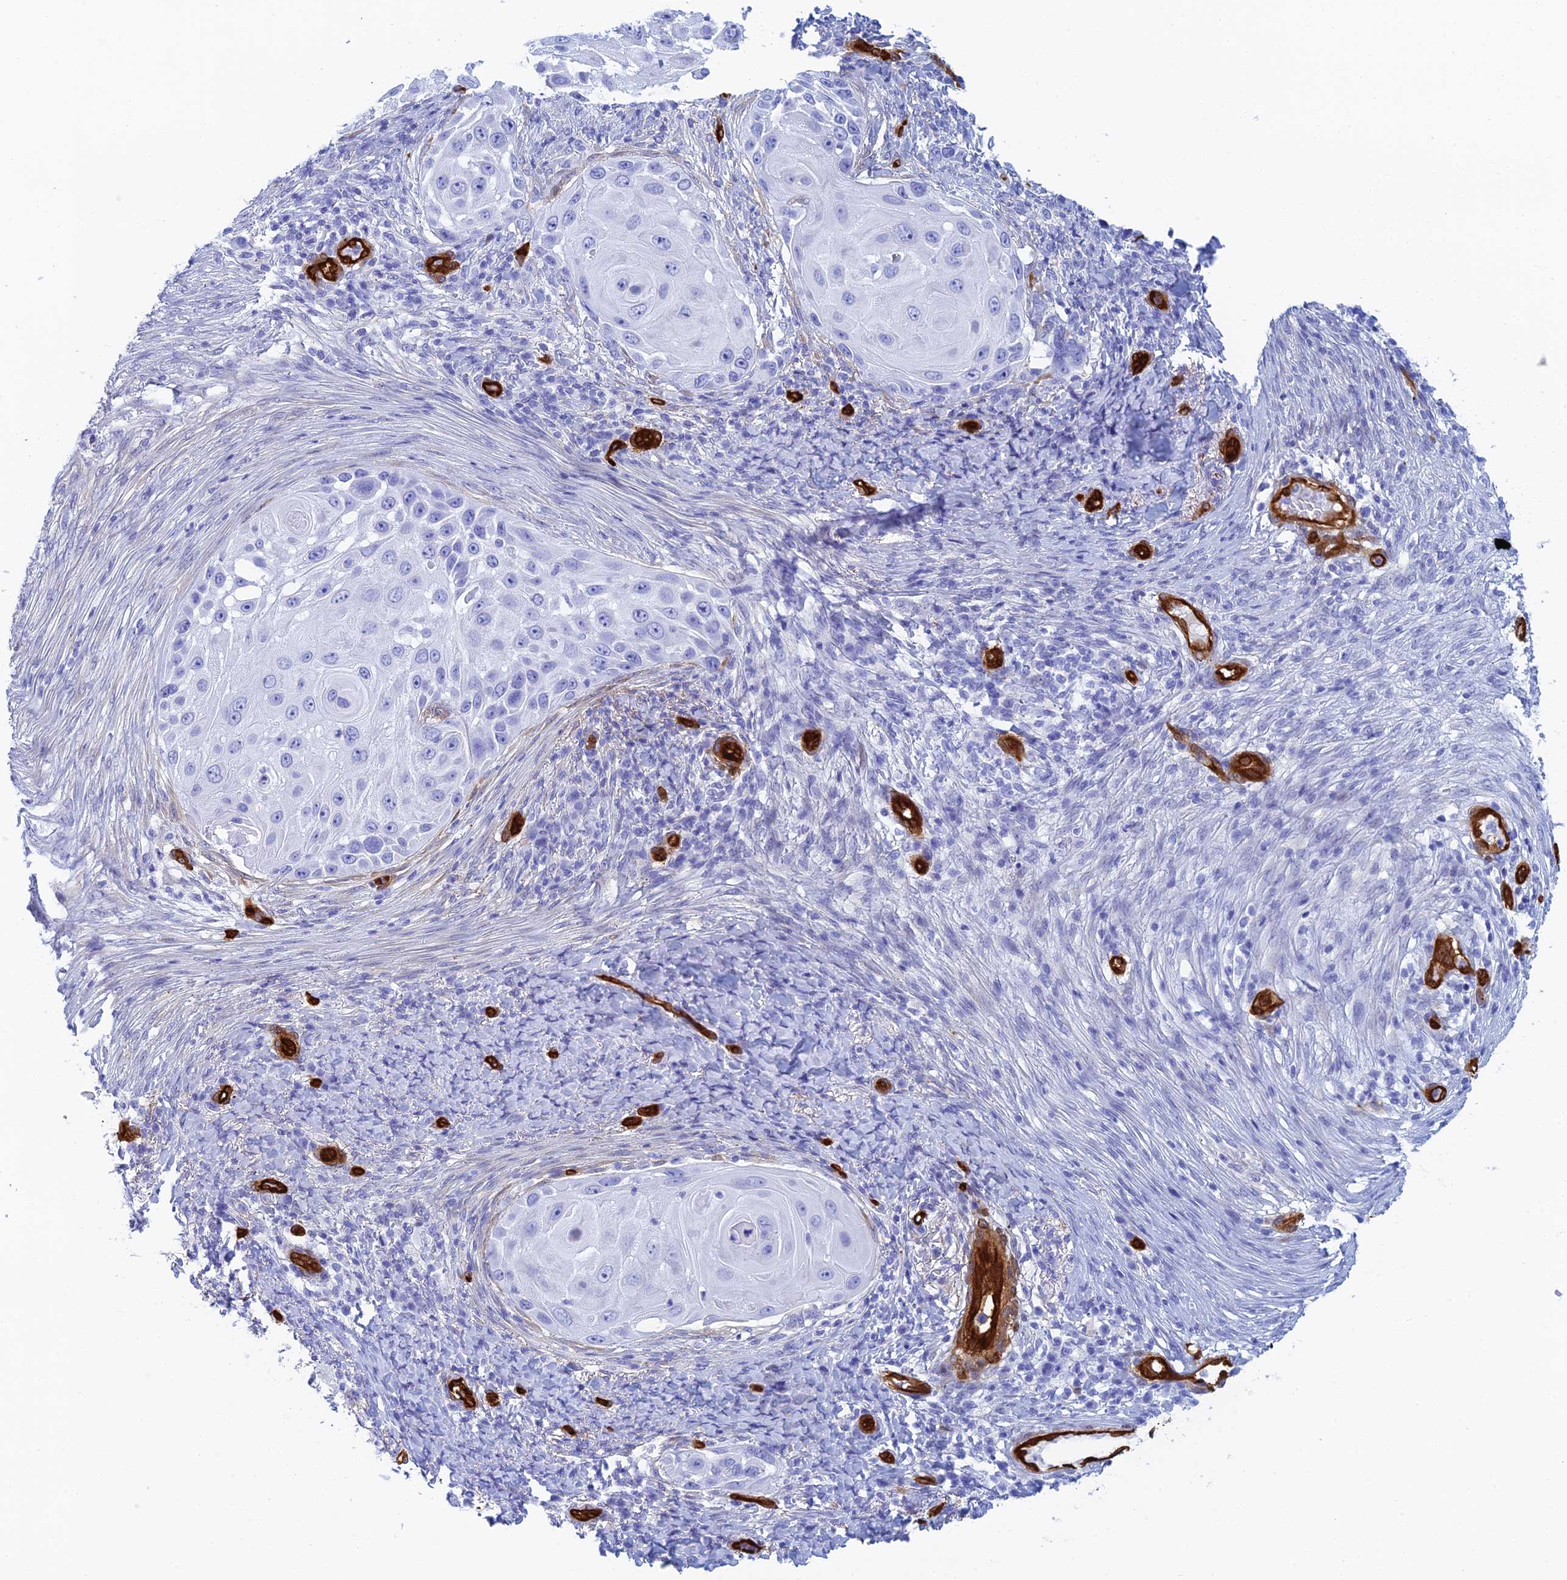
{"staining": {"intensity": "negative", "quantity": "none", "location": "none"}, "tissue": "skin cancer", "cell_type": "Tumor cells", "image_type": "cancer", "snomed": [{"axis": "morphology", "description": "Squamous cell carcinoma, NOS"}, {"axis": "topography", "description": "Skin"}], "caption": "An IHC image of skin cancer (squamous cell carcinoma) is shown. There is no staining in tumor cells of skin cancer (squamous cell carcinoma). (Stains: DAB (3,3'-diaminobenzidine) IHC with hematoxylin counter stain, Microscopy: brightfield microscopy at high magnification).", "gene": "CRIP2", "patient": {"sex": "female", "age": 44}}